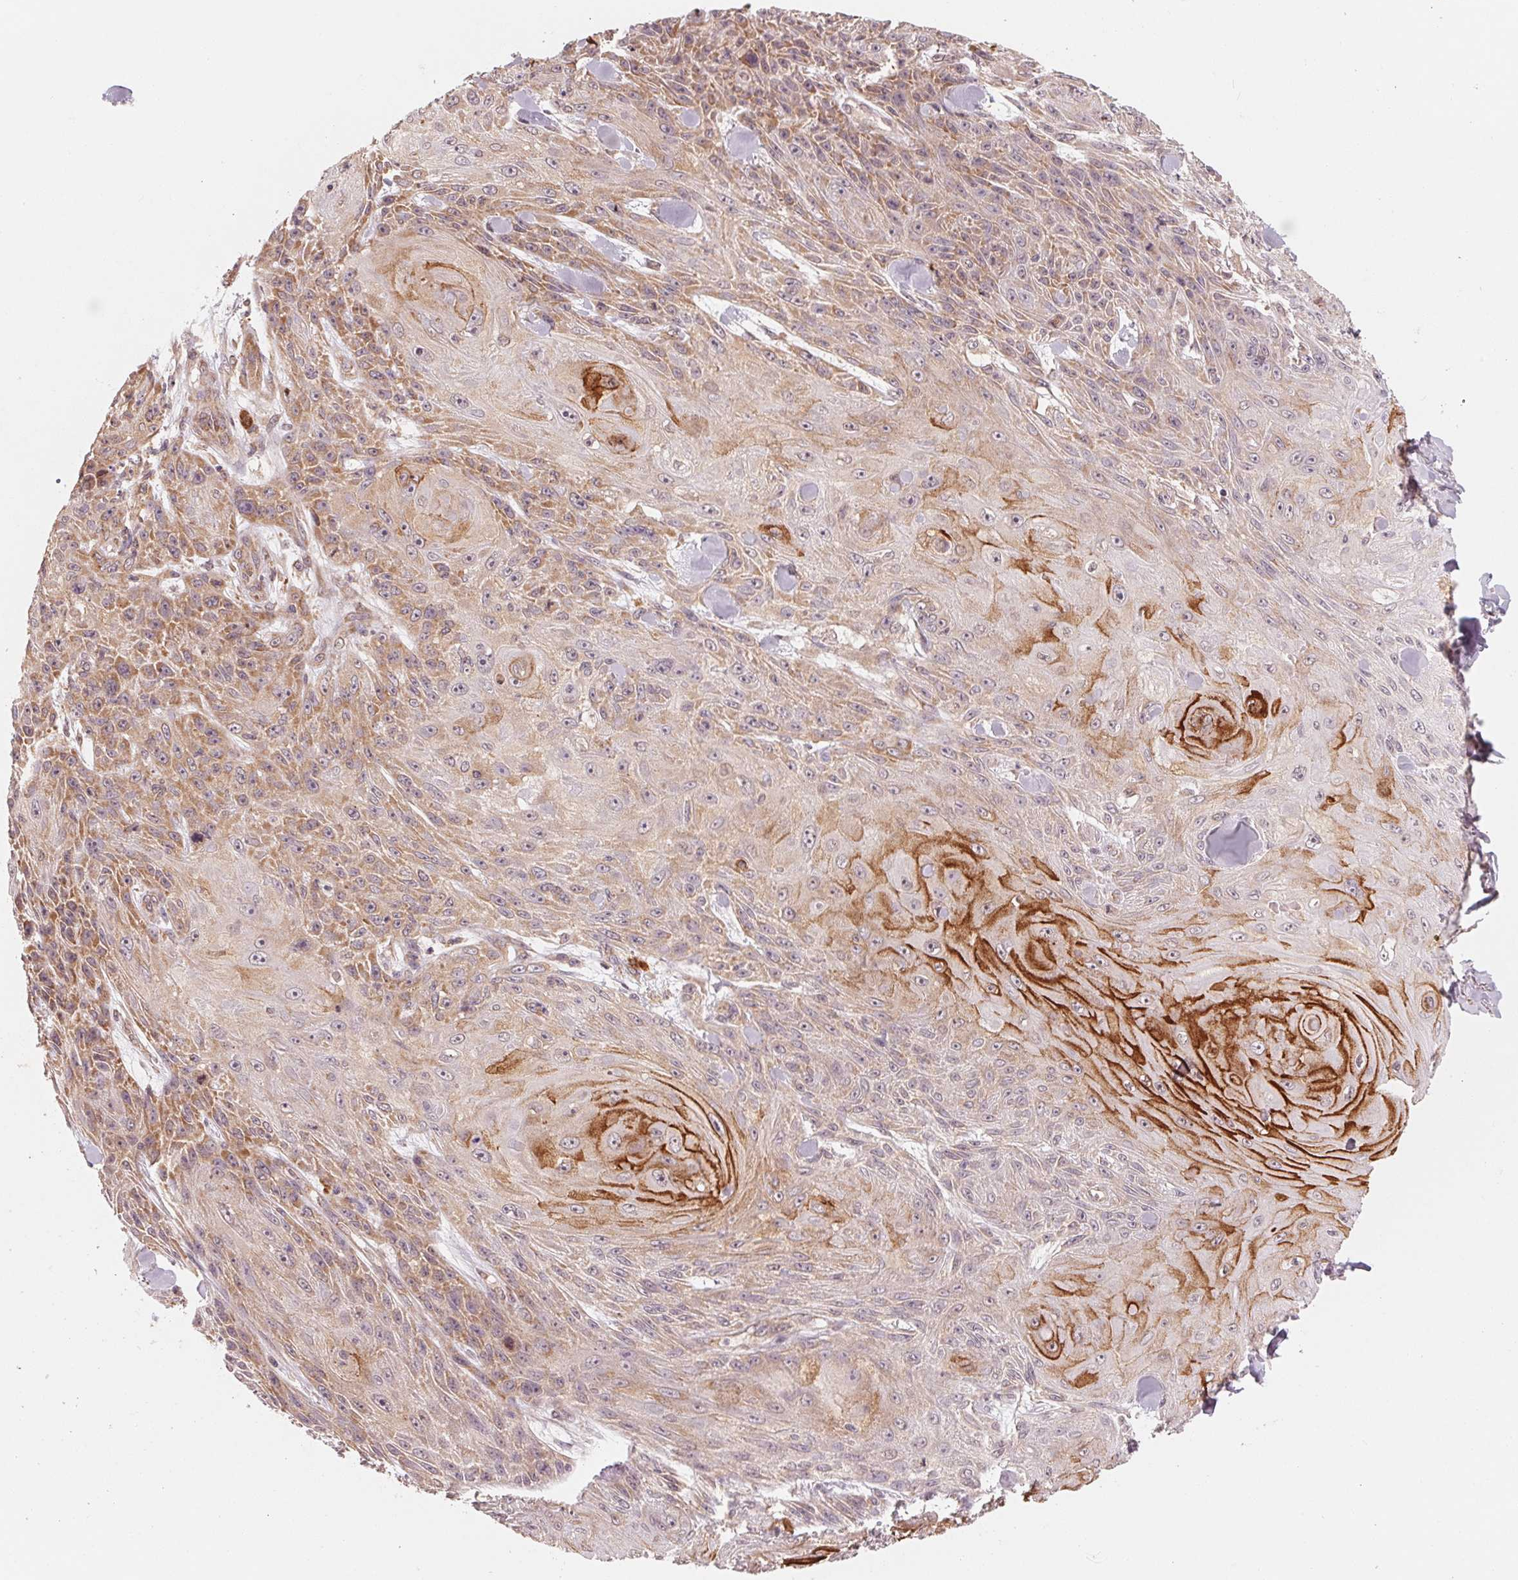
{"staining": {"intensity": "moderate", "quantity": ">75%", "location": "cytoplasmic/membranous"}, "tissue": "skin cancer", "cell_type": "Tumor cells", "image_type": "cancer", "snomed": [{"axis": "morphology", "description": "Squamous cell carcinoma, NOS"}, {"axis": "topography", "description": "Skin"}], "caption": "Brown immunohistochemical staining in human skin cancer demonstrates moderate cytoplasmic/membranous staining in approximately >75% of tumor cells. (DAB (3,3'-diaminobenzidine) IHC with brightfield microscopy, high magnification).", "gene": "GIGYF2", "patient": {"sex": "male", "age": 88}}